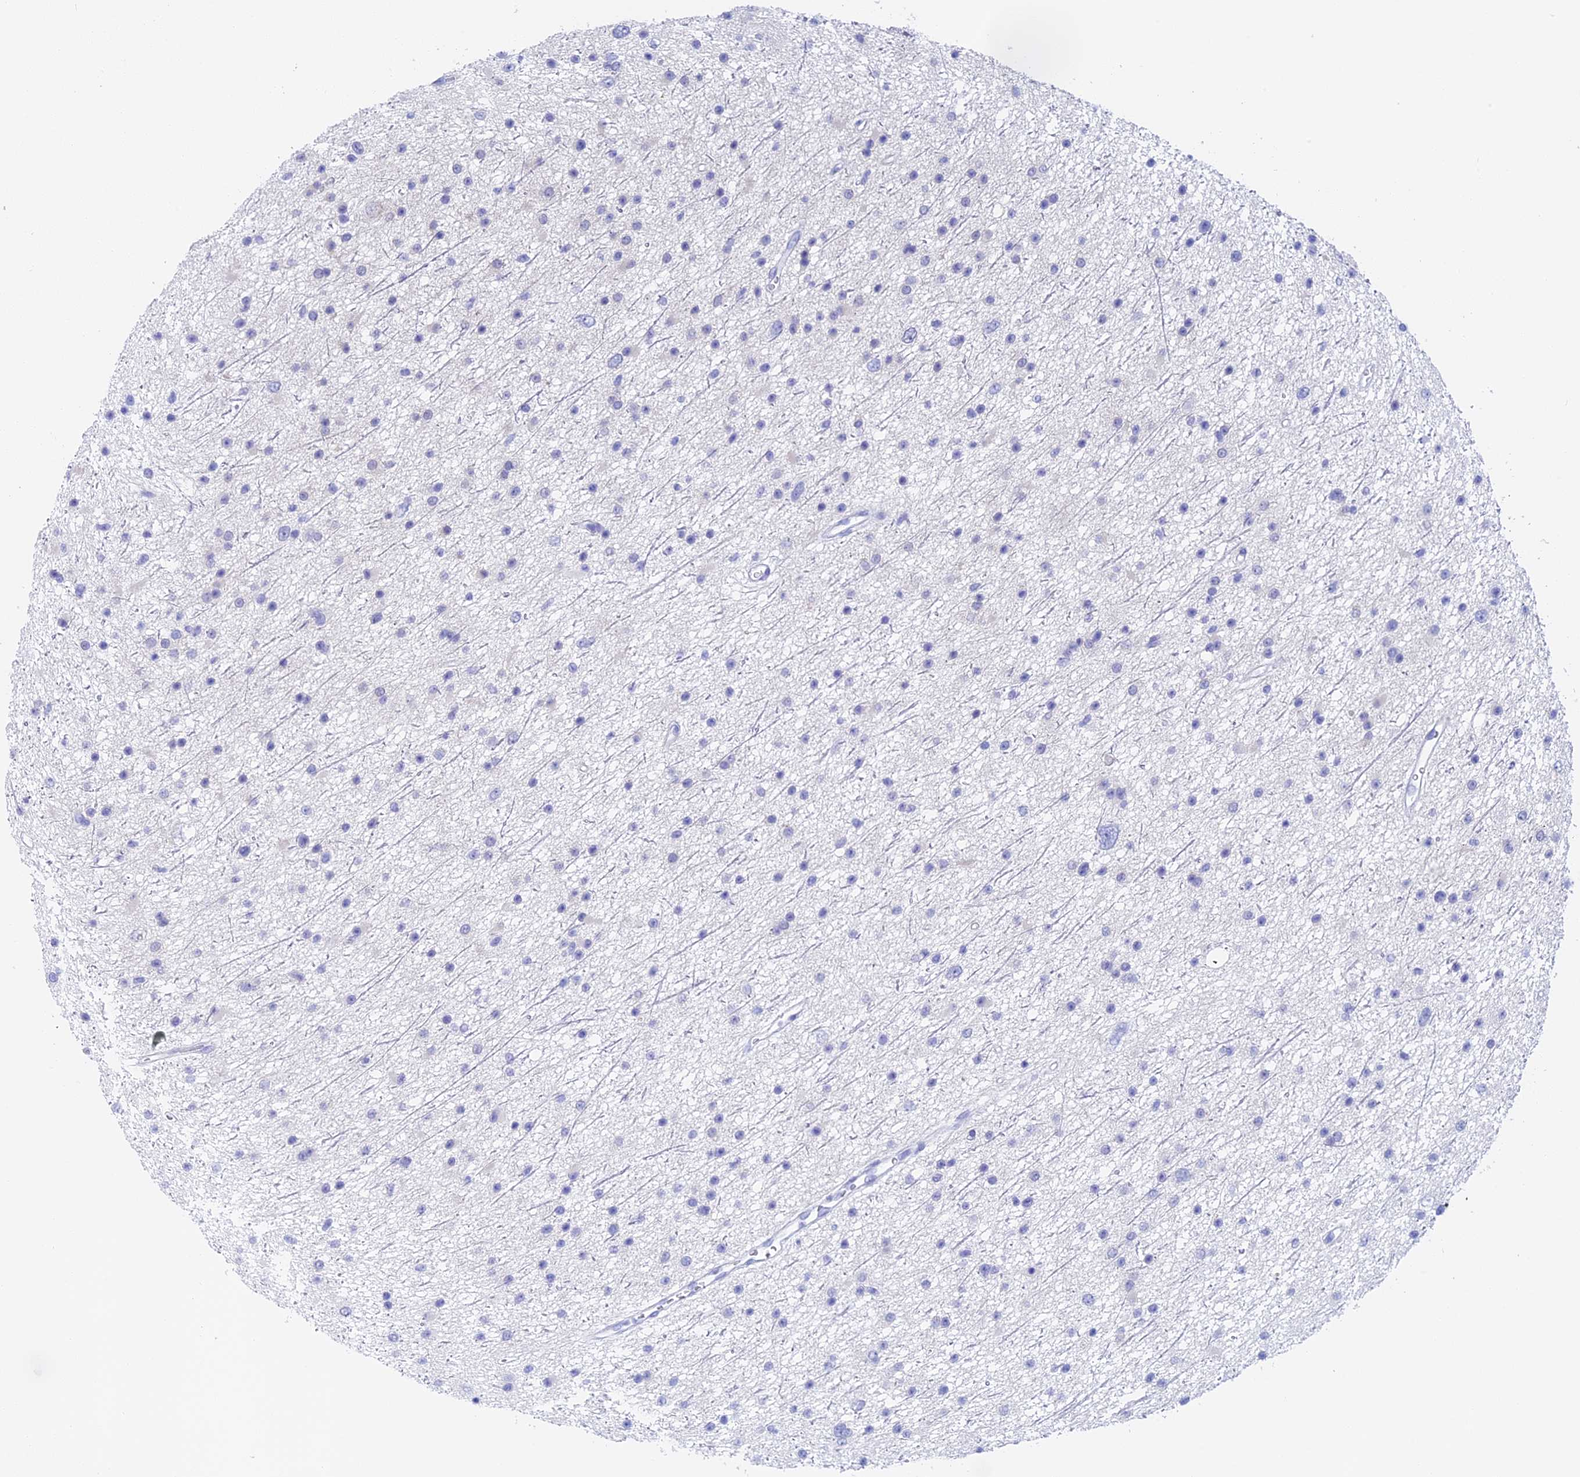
{"staining": {"intensity": "negative", "quantity": "none", "location": "none"}, "tissue": "glioma", "cell_type": "Tumor cells", "image_type": "cancer", "snomed": [{"axis": "morphology", "description": "Glioma, malignant, Low grade"}, {"axis": "topography", "description": "Cerebral cortex"}], "caption": "IHC micrograph of malignant low-grade glioma stained for a protein (brown), which demonstrates no positivity in tumor cells. (DAB immunohistochemistry with hematoxylin counter stain).", "gene": "STUB1", "patient": {"sex": "female", "age": 39}}